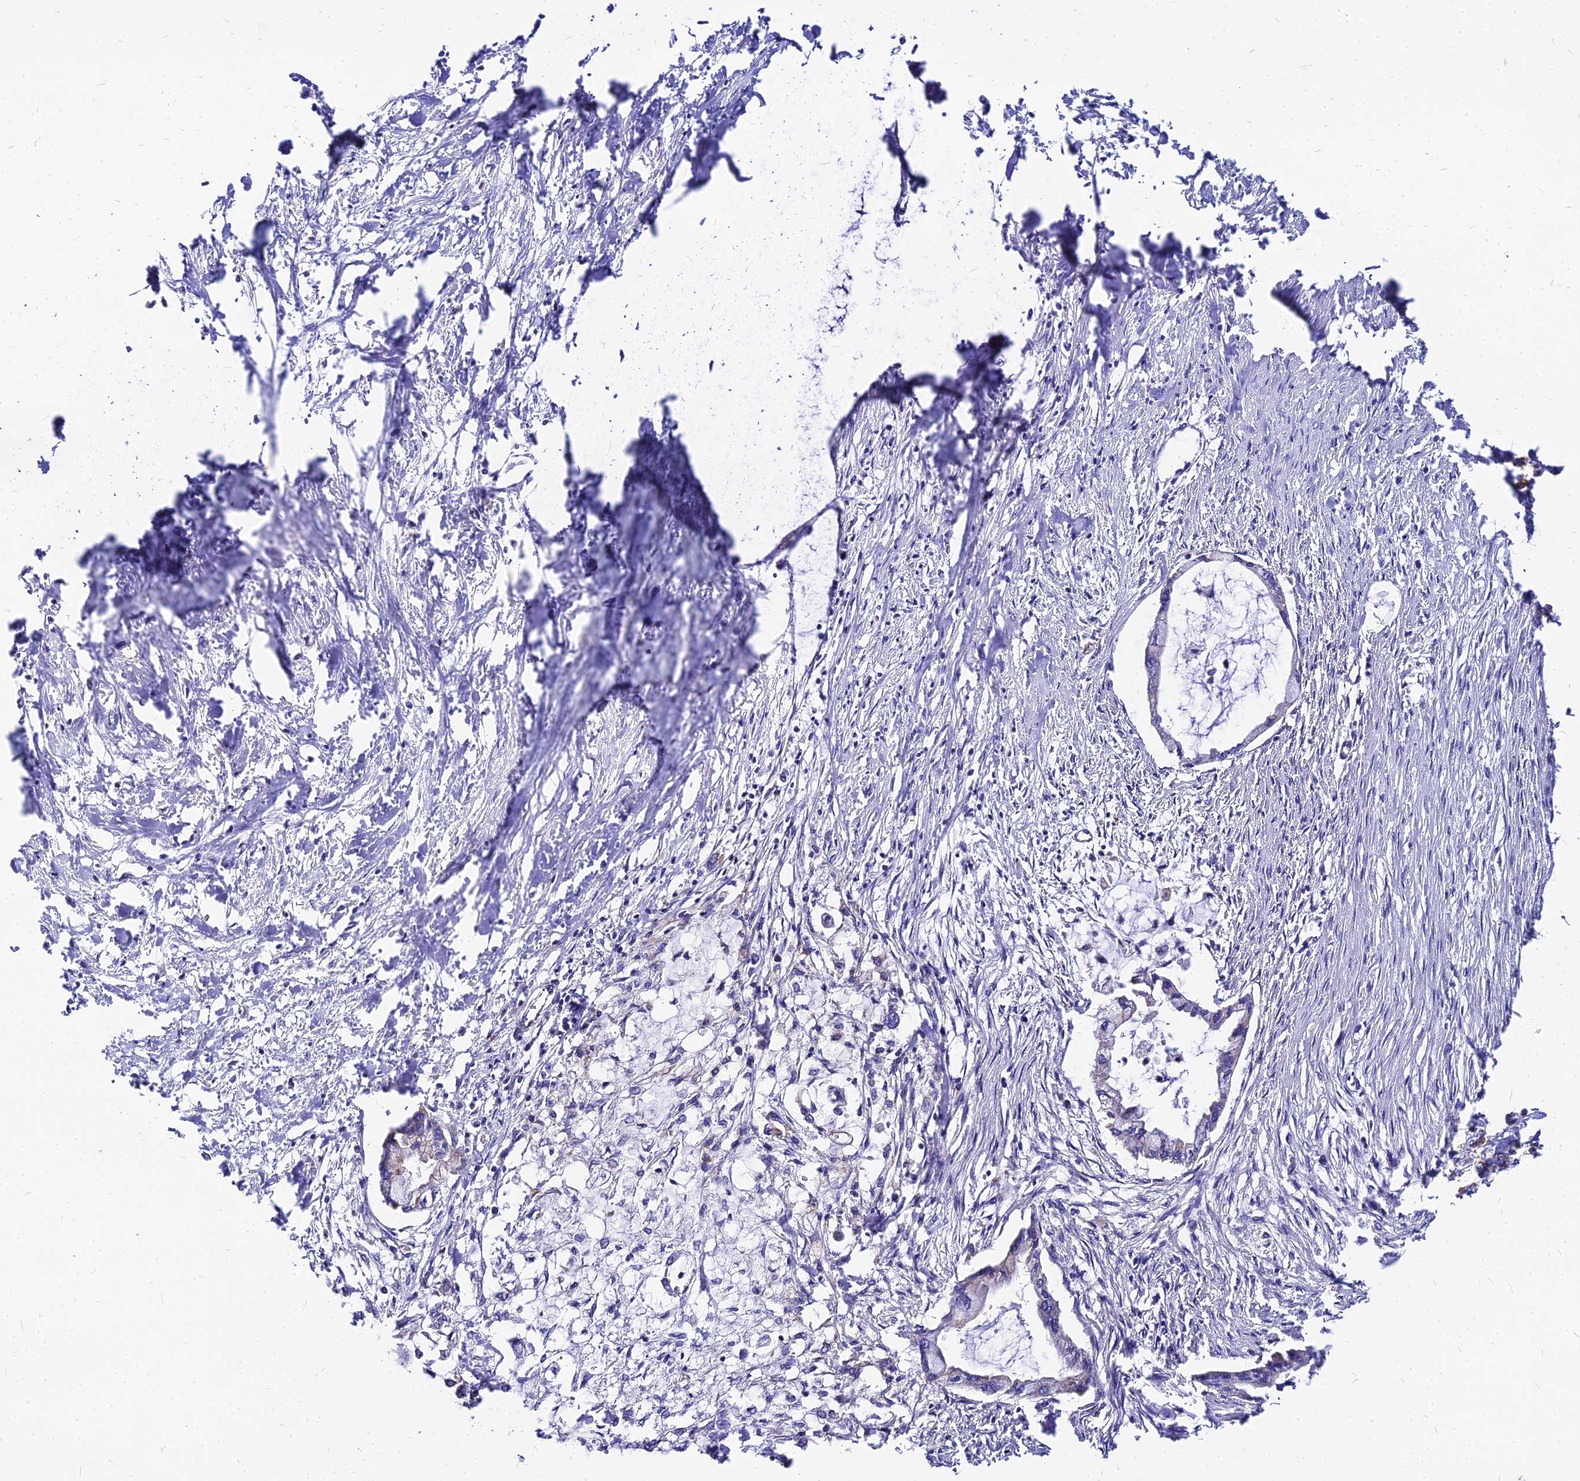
{"staining": {"intensity": "negative", "quantity": "none", "location": "none"}, "tissue": "pancreatic cancer", "cell_type": "Tumor cells", "image_type": "cancer", "snomed": [{"axis": "morphology", "description": "Adenocarcinoma, NOS"}, {"axis": "topography", "description": "Pancreas"}], "caption": "This is a image of immunohistochemistry (IHC) staining of adenocarcinoma (pancreatic), which shows no staining in tumor cells.", "gene": "DLD", "patient": {"sex": "male", "age": 48}}